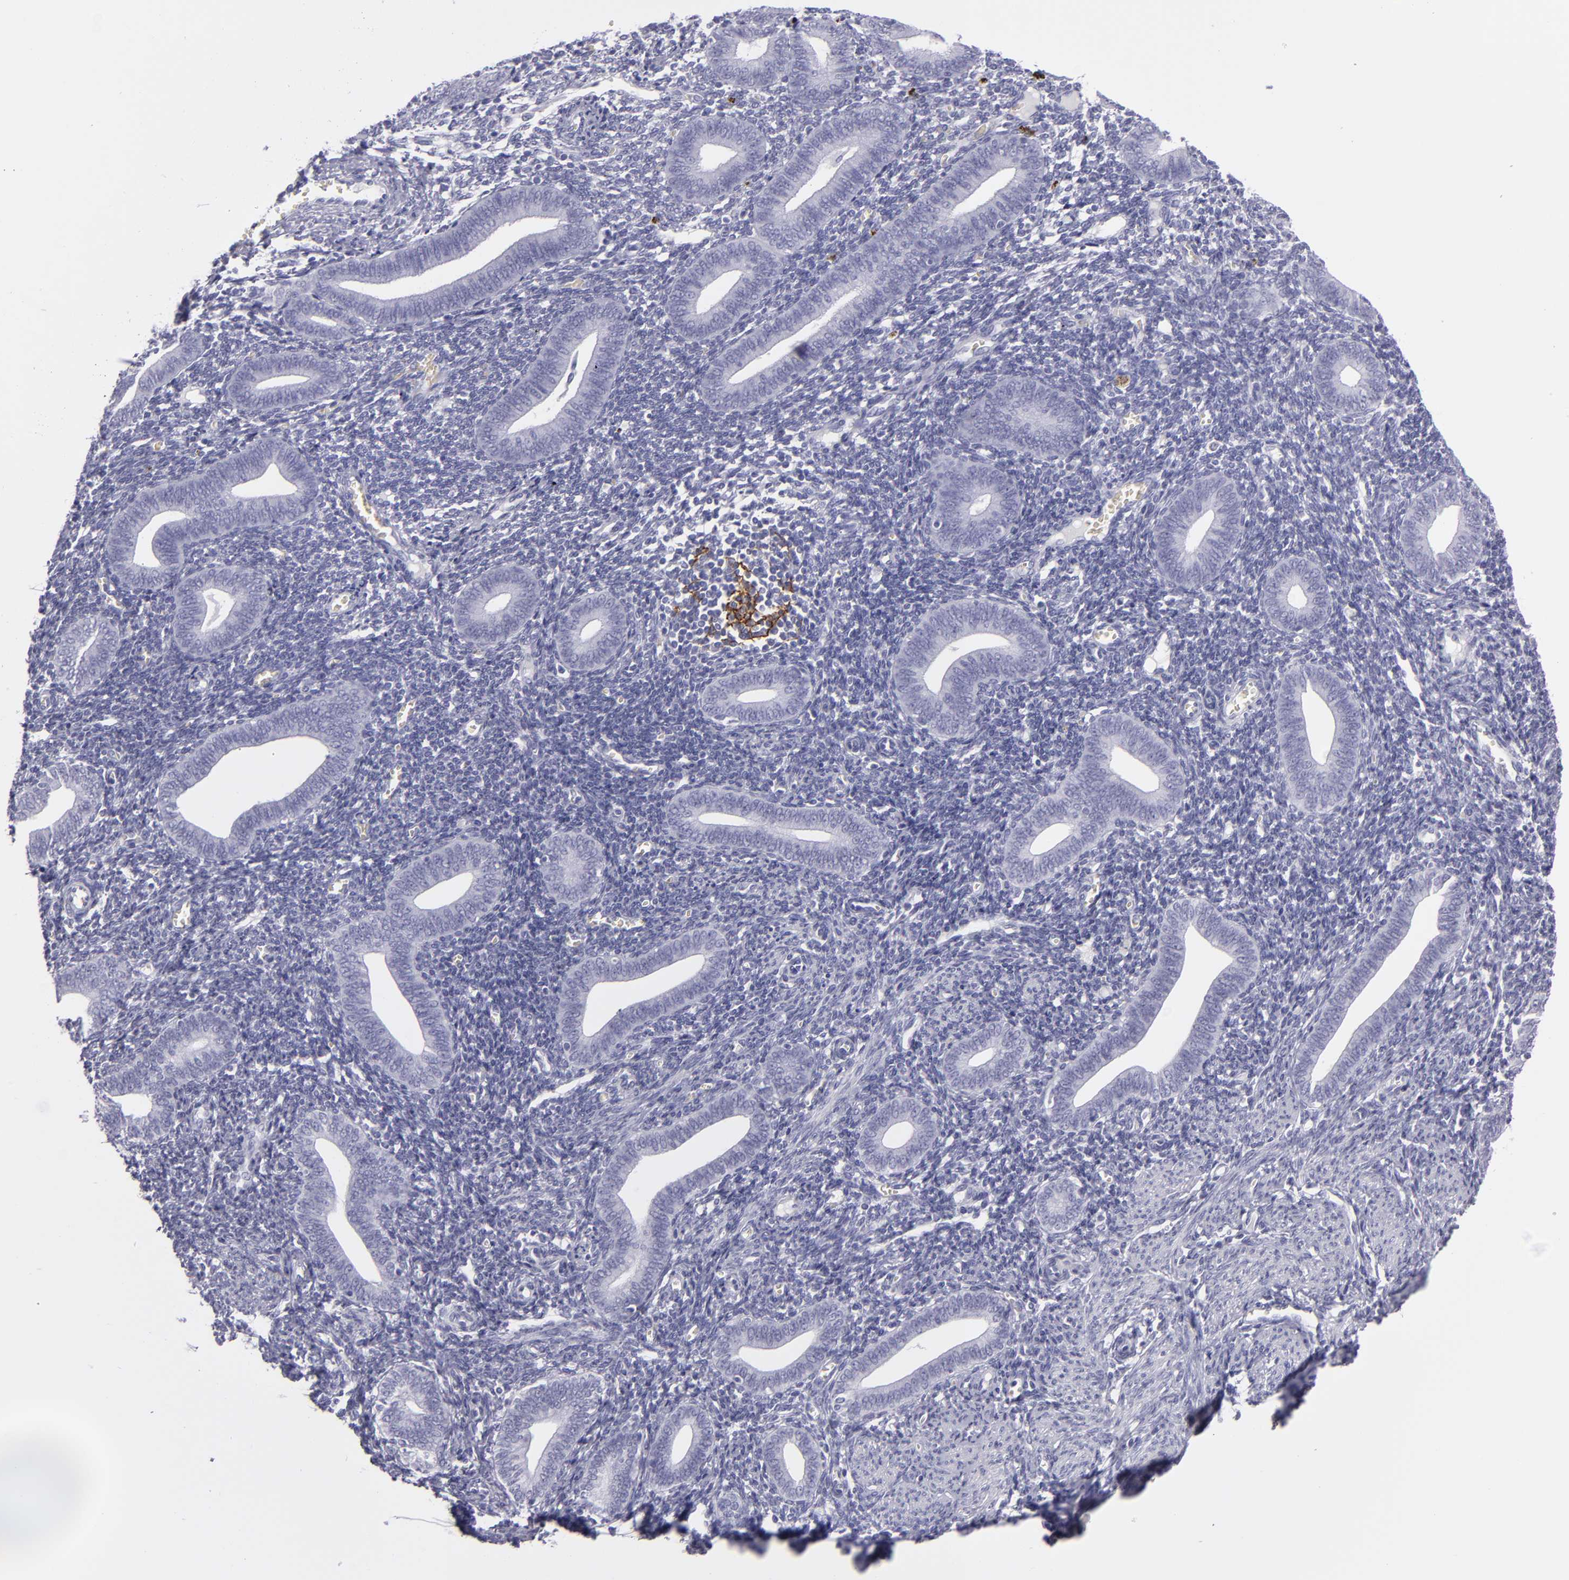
{"staining": {"intensity": "negative", "quantity": "none", "location": "none"}, "tissue": "endometrium", "cell_type": "Cells in endometrial stroma", "image_type": "normal", "snomed": [{"axis": "morphology", "description": "Normal tissue, NOS"}, {"axis": "topography", "description": "Uterus"}, {"axis": "topography", "description": "Endometrium"}], "caption": "Immunohistochemical staining of unremarkable endometrium shows no significant staining in cells in endometrial stroma.", "gene": "CR2", "patient": {"sex": "female", "age": 33}}